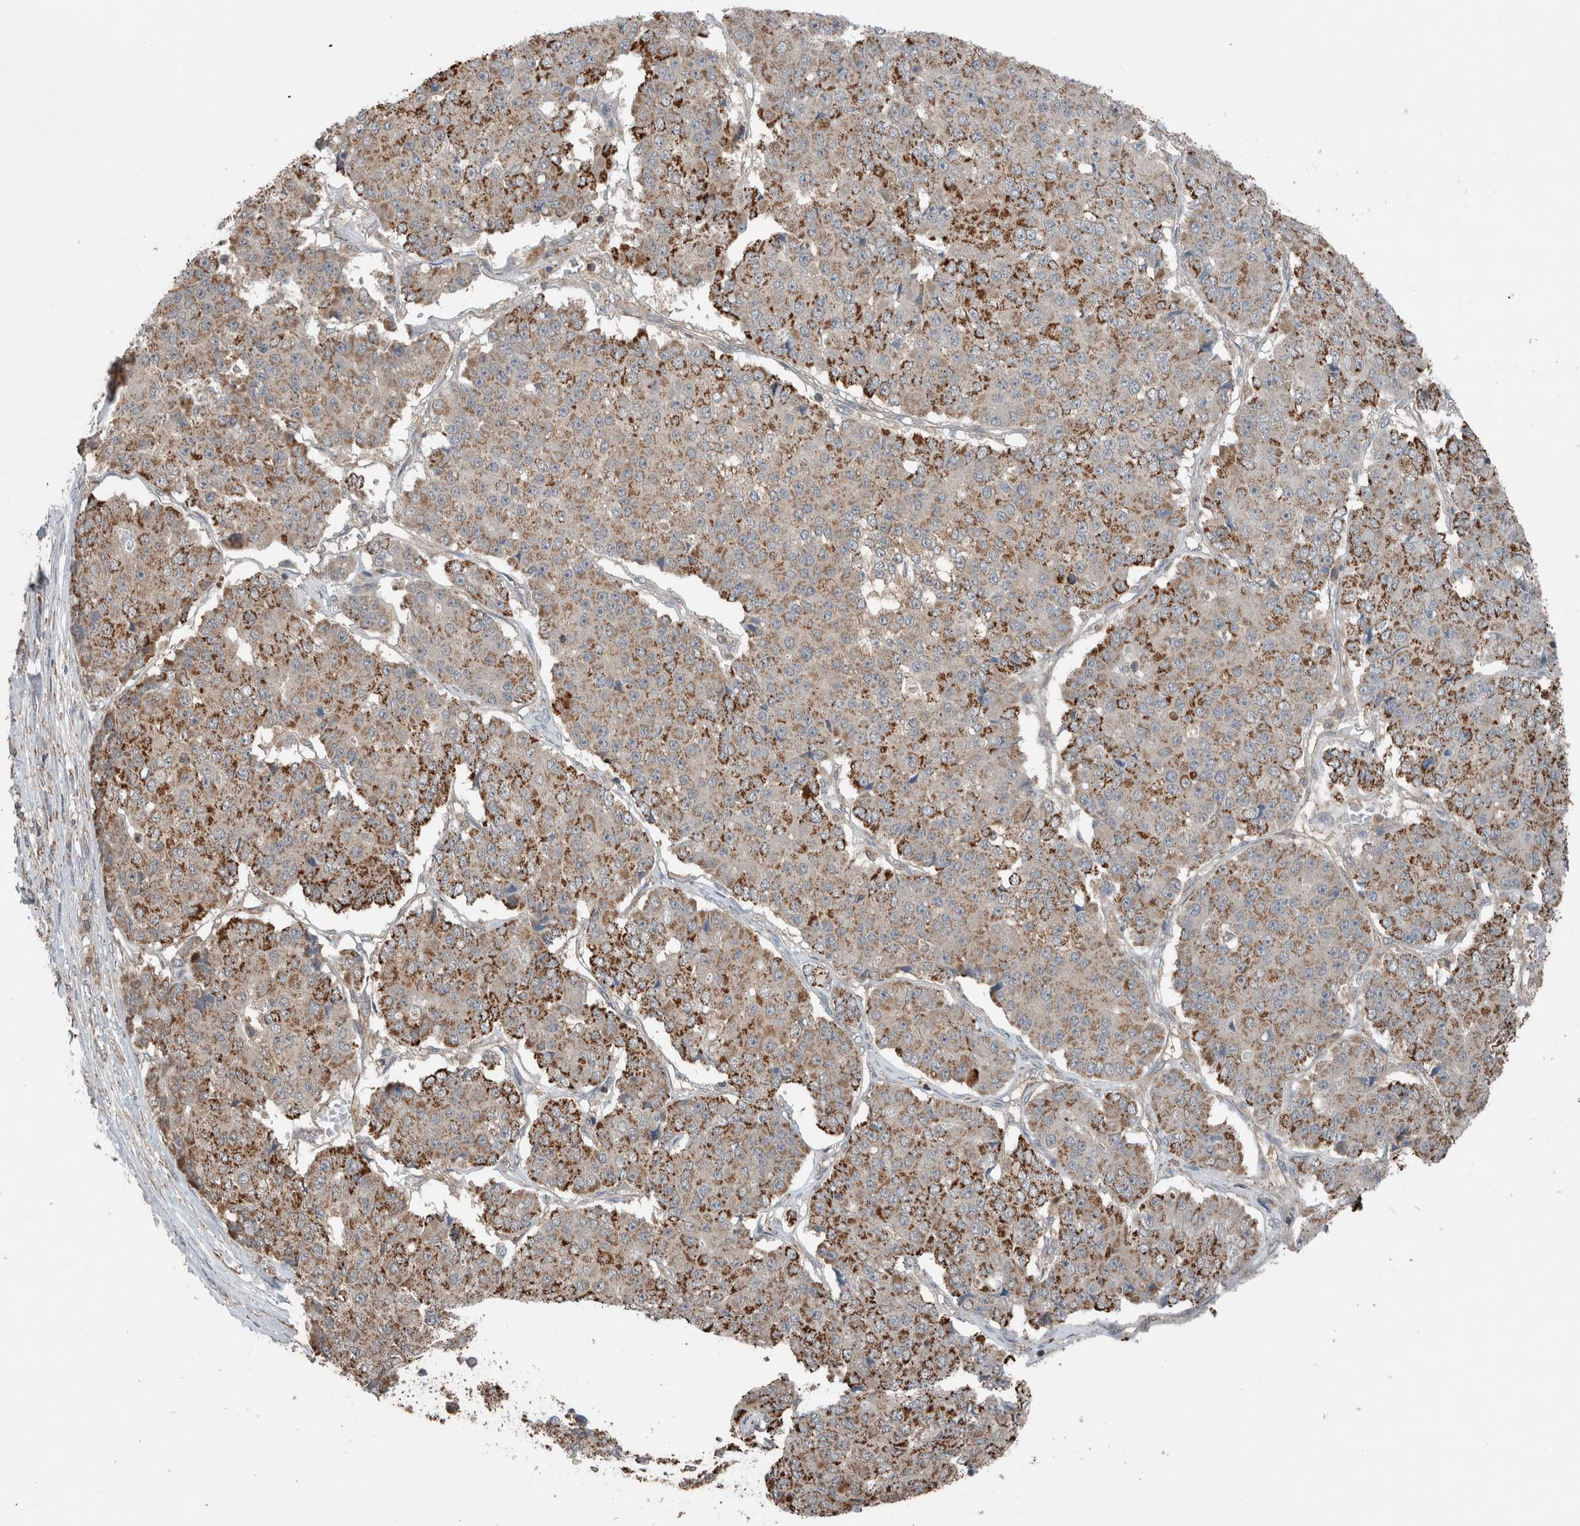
{"staining": {"intensity": "moderate", "quantity": "25%-75%", "location": "cytoplasmic/membranous"}, "tissue": "pancreatic cancer", "cell_type": "Tumor cells", "image_type": "cancer", "snomed": [{"axis": "morphology", "description": "Adenocarcinoma, NOS"}, {"axis": "topography", "description": "Pancreas"}], "caption": "Immunohistochemistry (IHC) histopathology image of neoplastic tissue: adenocarcinoma (pancreatic) stained using immunohistochemistry (IHC) shows medium levels of moderate protein expression localized specifically in the cytoplasmic/membranous of tumor cells, appearing as a cytoplasmic/membranous brown color.", "gene": "KLK14", "patient": {"sex": "male", "age": 50}}